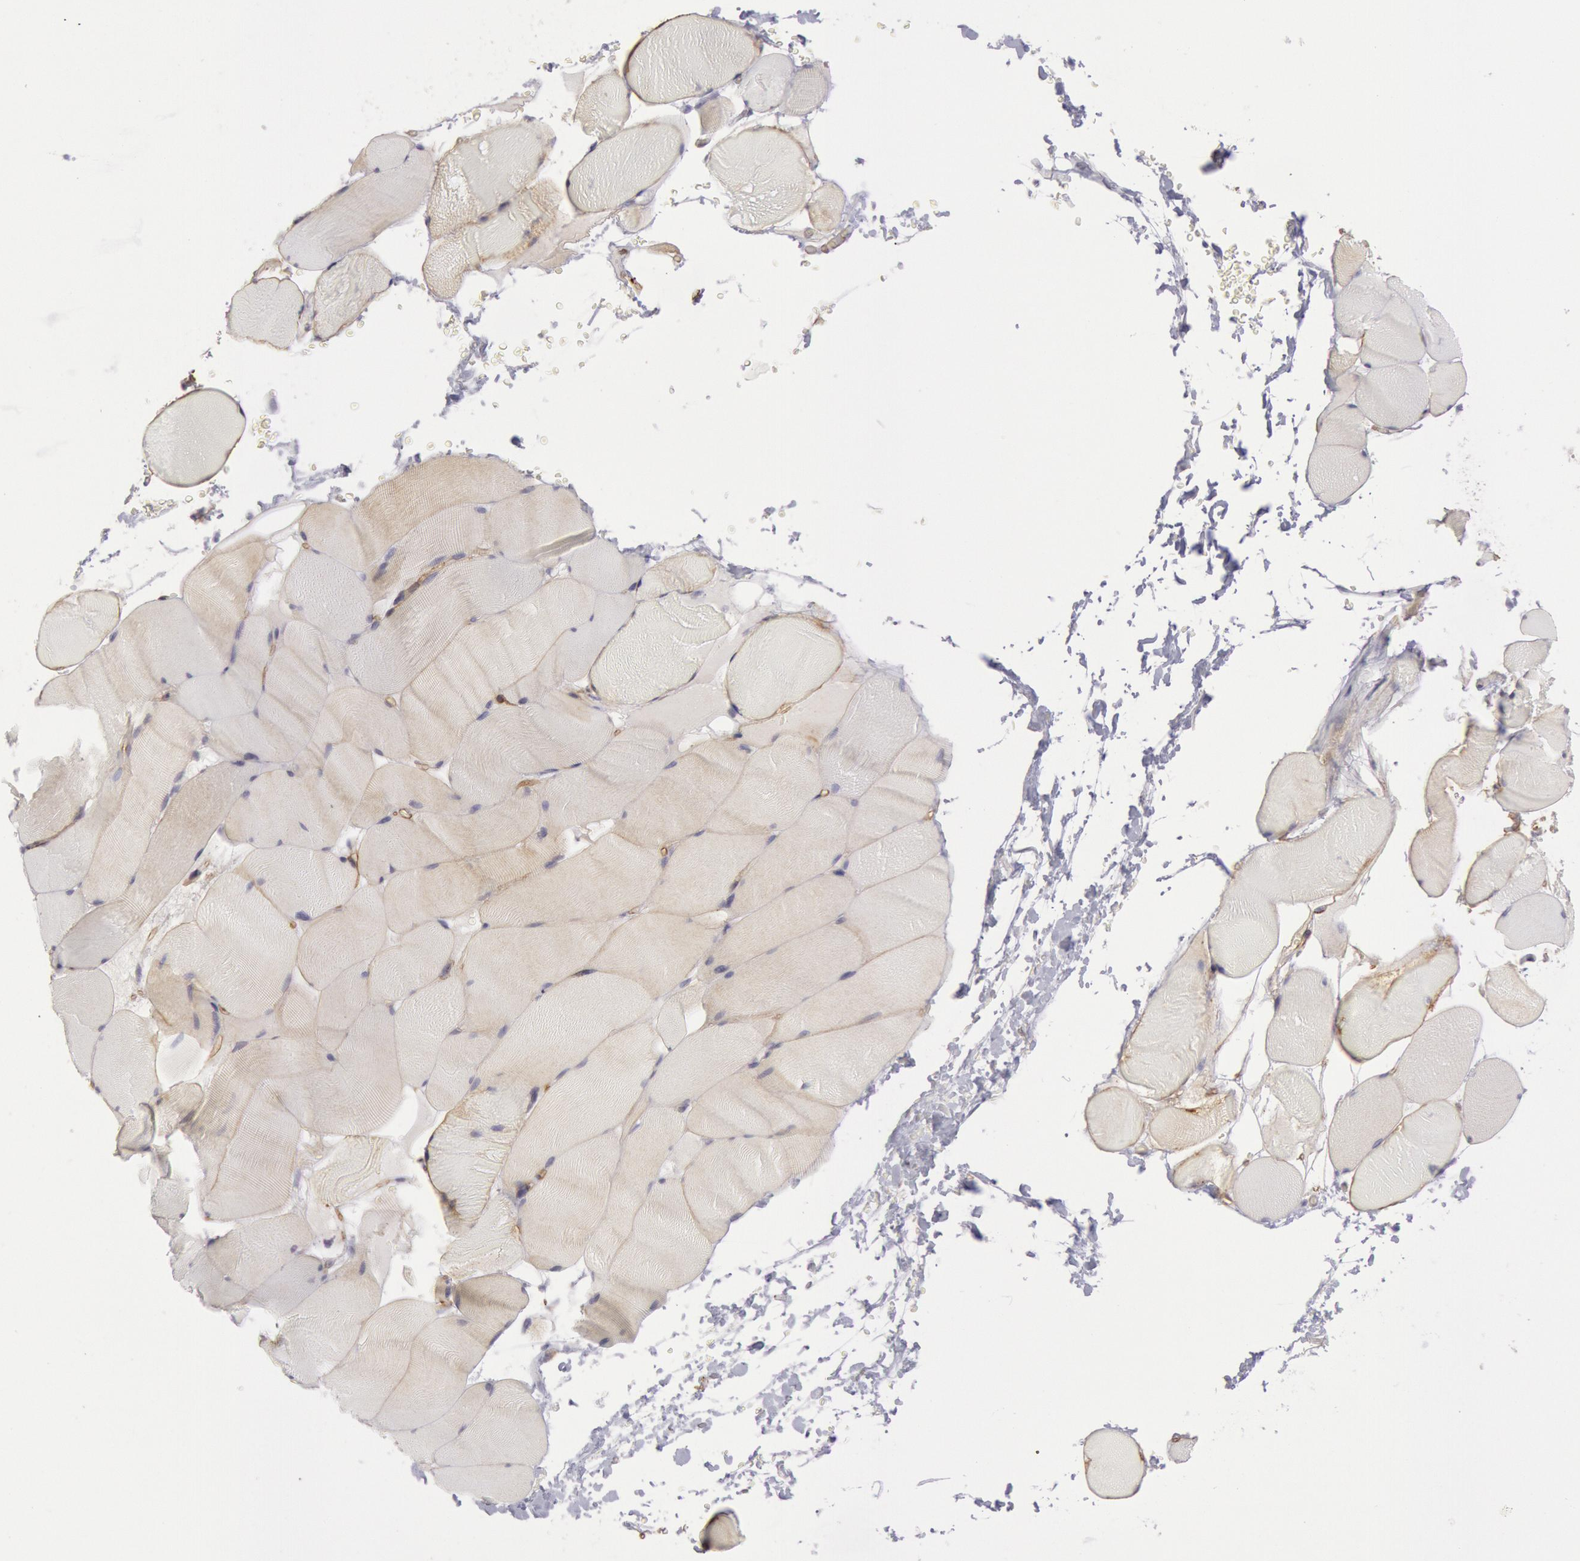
{"staining": {"intensity": "weak", "quantity": "25%-75%", "location": "cytoplasmic/membranous"}, "tissue": "skeletal muscle", "cell_type": "Myocytes", "image_type": "normal", "snomed": [{"axis": "morphology", "description": "Normal tissue, NOS"}, {"axis": "topography", "description": "Skeletal muscle"}], "caption": "Immunohistochemical staining of unremarkable skeletal muscle displays weak cytoplasmic/membranous protein positivity in about 25%-75% of myocytes. (brown staining indicates protein expression, while blue staining denotes nuclei).", "gene": "CDH13", "patient": {"sex": "male", "age": 62}}